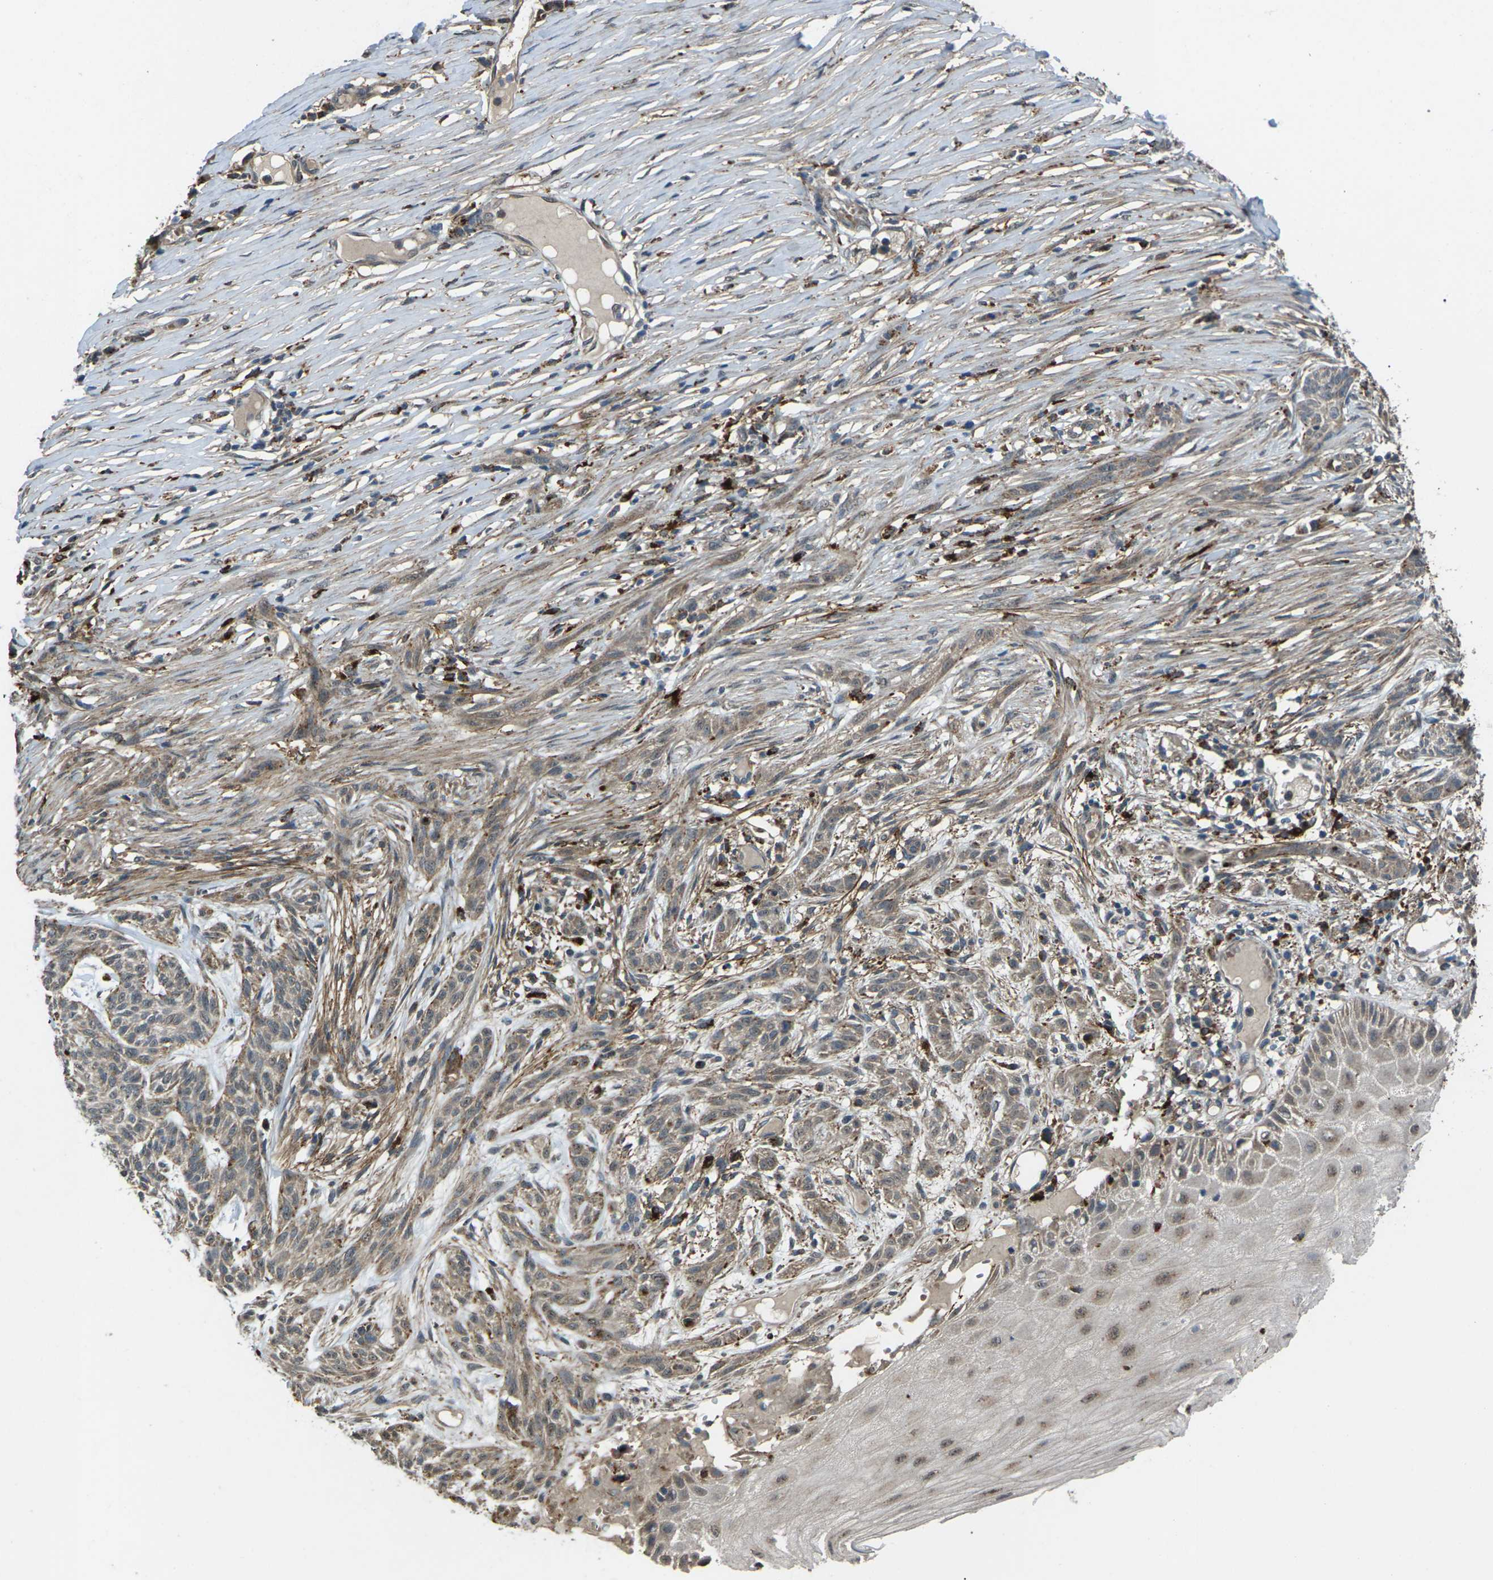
{"staining": {"intensity": "weak", "quantity": ">75%", "location": "cytoplasmic/membranous"}, "tissue": "skin cancer", "cell_type": "Tumor cells", "image_type": "cancer", "snomed": [{"axis": "morphology", "description": "Basal cell carcinoma"}, {"axis": "topography", "description": "Skin"}], "caption": "This is a photomicrograph of IHC staining of skin basal cell carcinoma, which shows weak staining in the cytoplasmic/membranous of tumor cells.", "gene": "SLC31A2", "patient": {"sex": "female", "age": 59}}